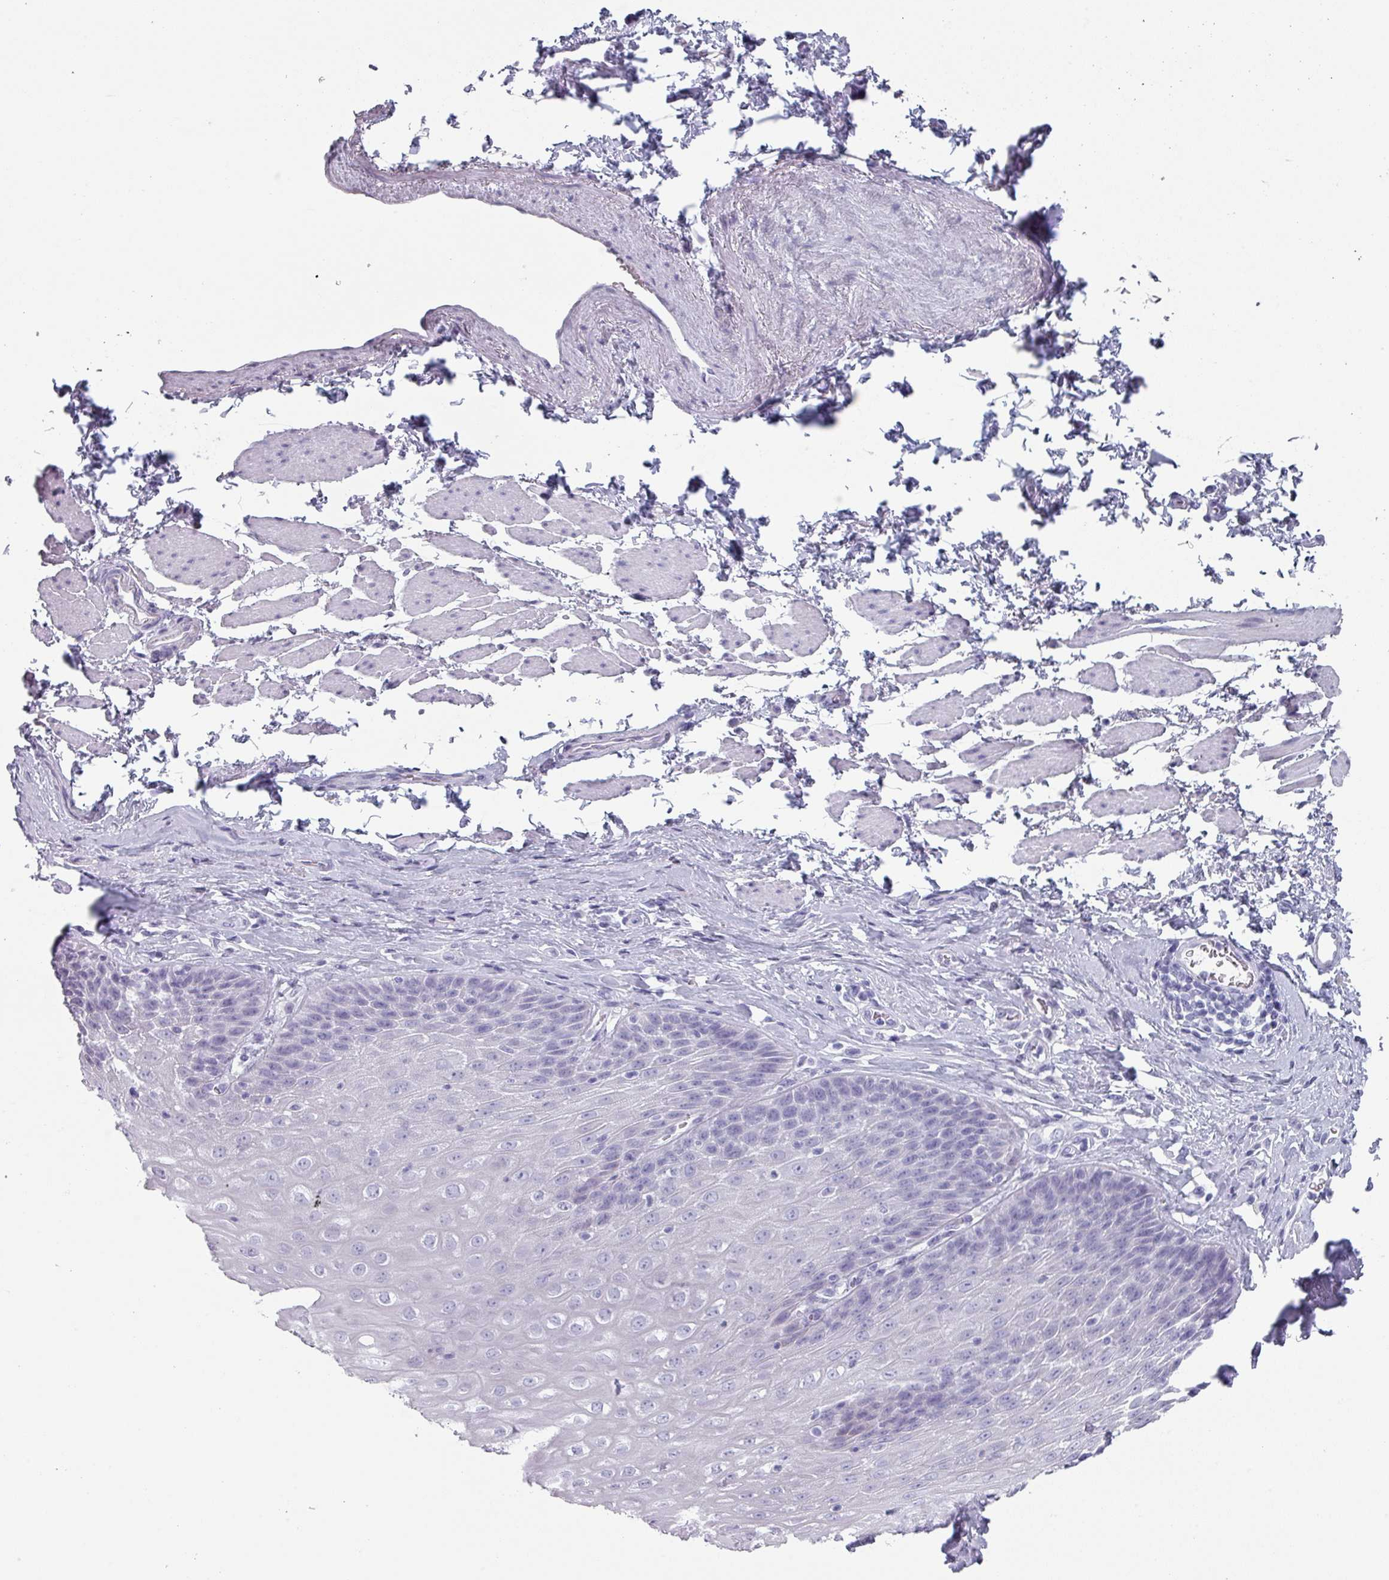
{"staining": {"intensity": "negative", "quantity": "none", "location": "none"}, "tissue": "esophagus", "cell_type": "Squamous epithelial cells", "image_type": "normal", "snomed": [{"axis": "morphology", "description": "Normal tissue, NOS"}, {"axis": "topography", "description": "Esophagus"}], "caption": "This is a micrograph of IHC staining of benign esophagus, which shows no expression in squamous epithelial cells.", "gene": "SLC35G2", "patient": {"sex": "female", "age": 61}}